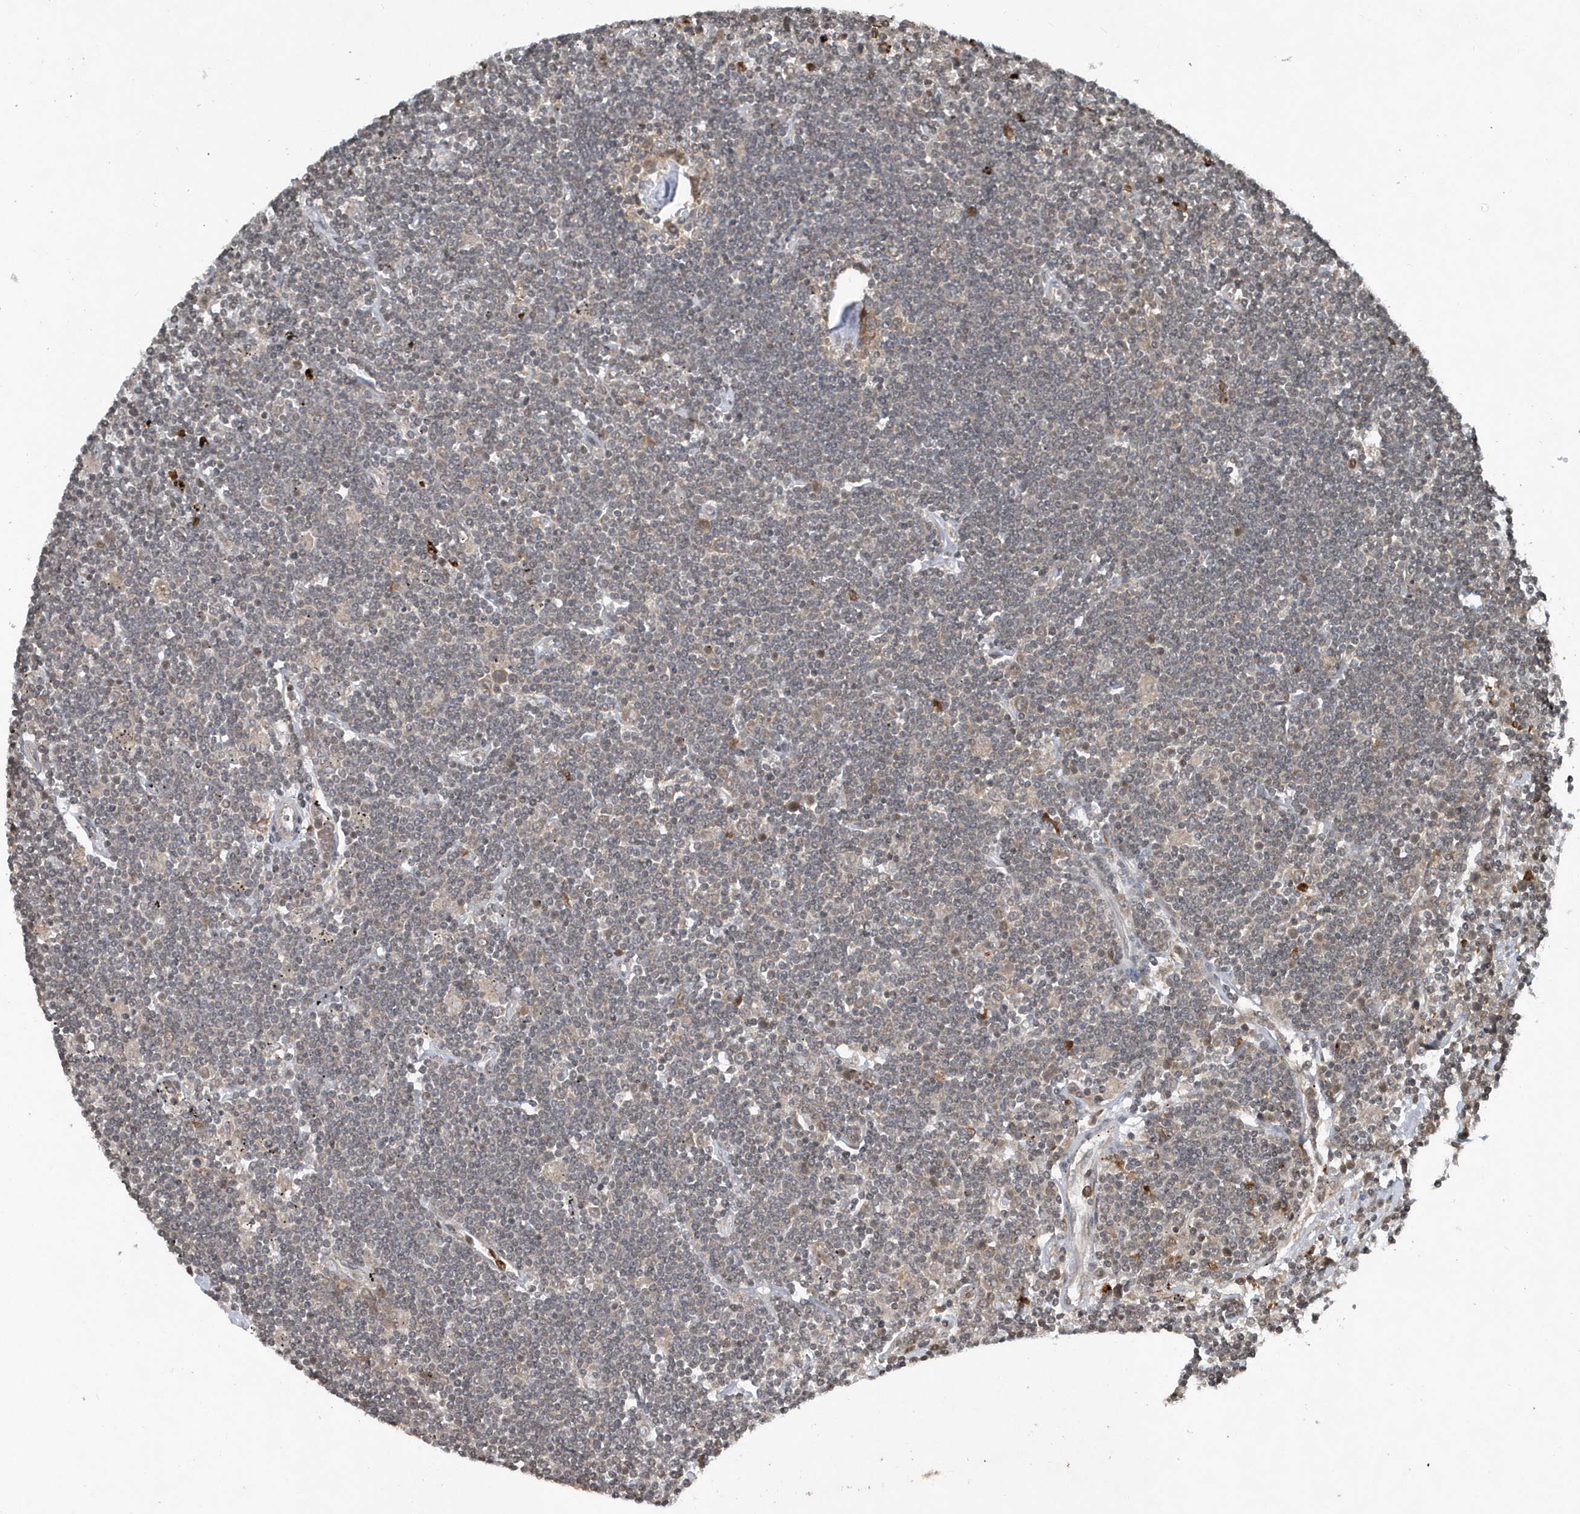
{"staining": {"intensity": "negative", "quantity": "none", "location": "none"}, "tissue": "lymphoma", "cell_type": "Tumor cells", "image_type": "cancer", "snomed": [{"axis": "morphology", "description": "Malignant lymphoma, non-Hodgkin's type, Low grade"}, {"axis": "topography", "description": "Spleen"}], "caption": "Immunohistochemistry histopathology image of malignant lymphoma, non-Hodgkin's type (low-grade) stained for a protein (brown), which exhibits no positivity in tumor cells. (Brightfield microscopy of DAB immunohistochemistry at high magnification).", "gene": "EIF2B1", "patient": {"sex": "male", "age": 76}}